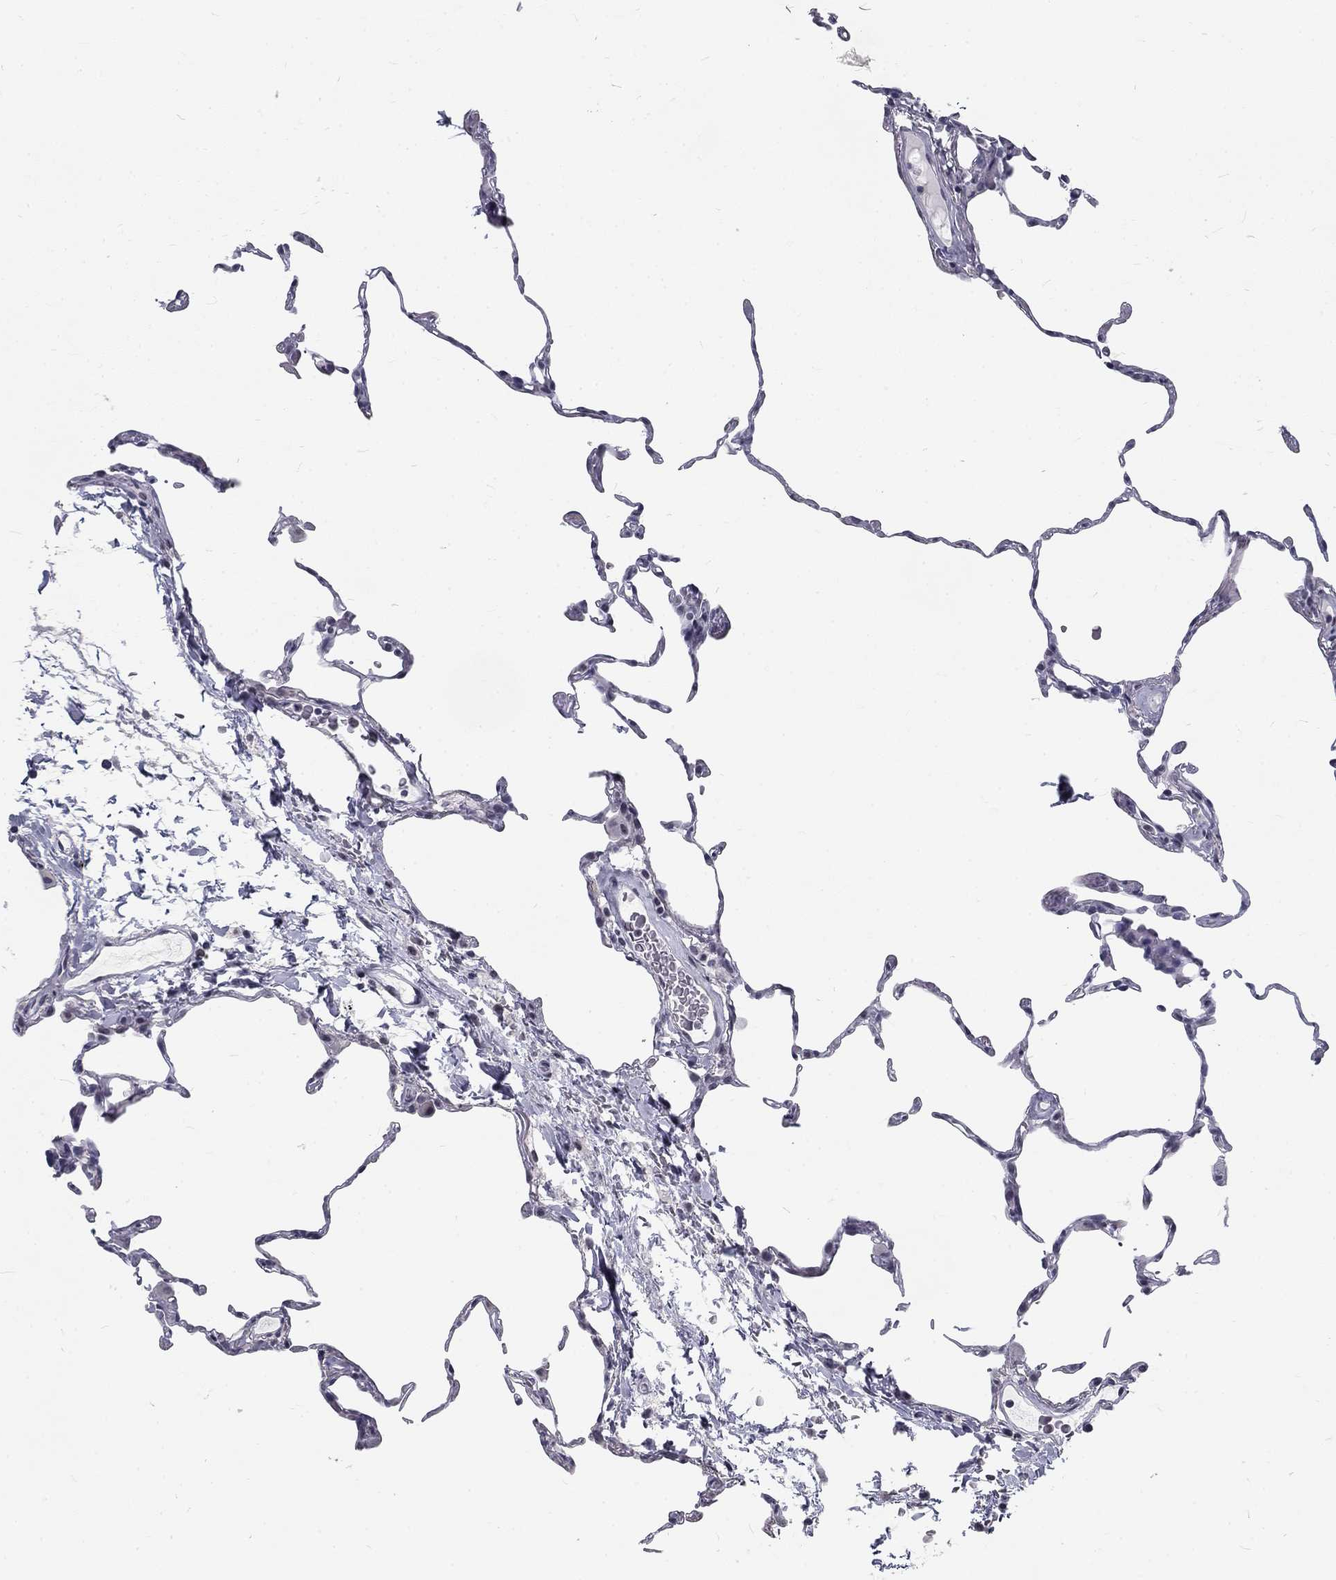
{"staining": {"intensity": "negative", "quantity": "none", "location": "none"}, "tissue": "lung", "cell_type": "Alveolar cells", "image_type": "normal", "snomed": [{"axis": "morphology", "description": "Normal tissue, NOS"}, {"axis": "topography", "description": "Lung"}], "caption": "The photomicrograph demonstrates no staining of alveolar cells in benign lung.", "gene": "SNORC", "patient": {"sex": "female", "age": 57}}